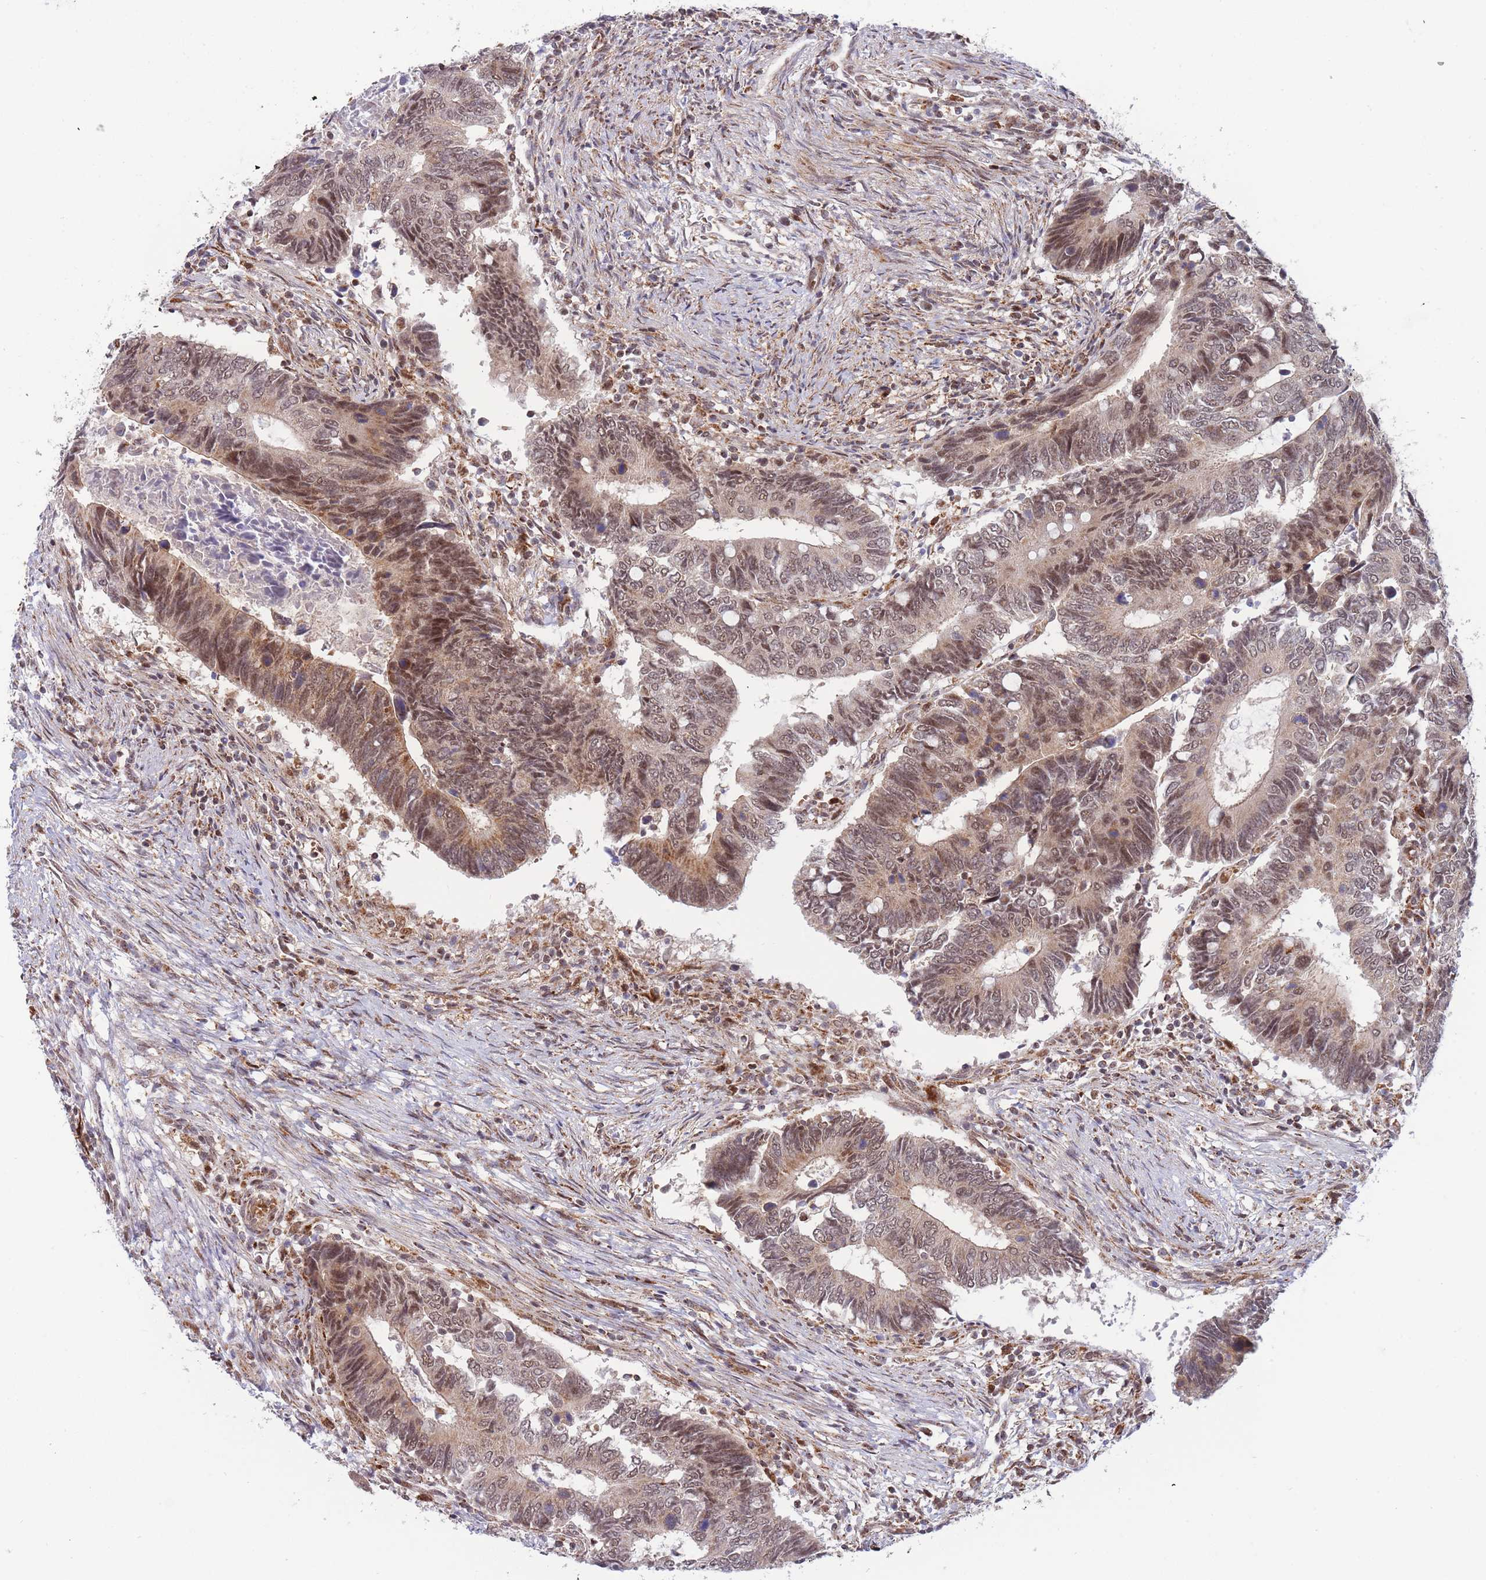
{"staining": {"intensity": "moderate", "quantity": ">75%", "location": "cytoplasmic/membranous,nuclear"}, "tissue": "colorectal cancer", "cell_type": "Tumor cells", "image_type": "cancer", "snomed": [{"axis": "morphology", "description": "Adenocarcinoma, NOS"}, {"axis": "topography", "description": "Colon"}], "caption": "A high-resolution image shows immunohistochemistry (IHC) staining of colorectal adenocarcinoma, which shows moderate cytoplasmic/membranous and nuclear staining in approximately >75% of tumor cells.", "gene": "BOD1L1", "patient": {"sex": "male", "age": 87}}